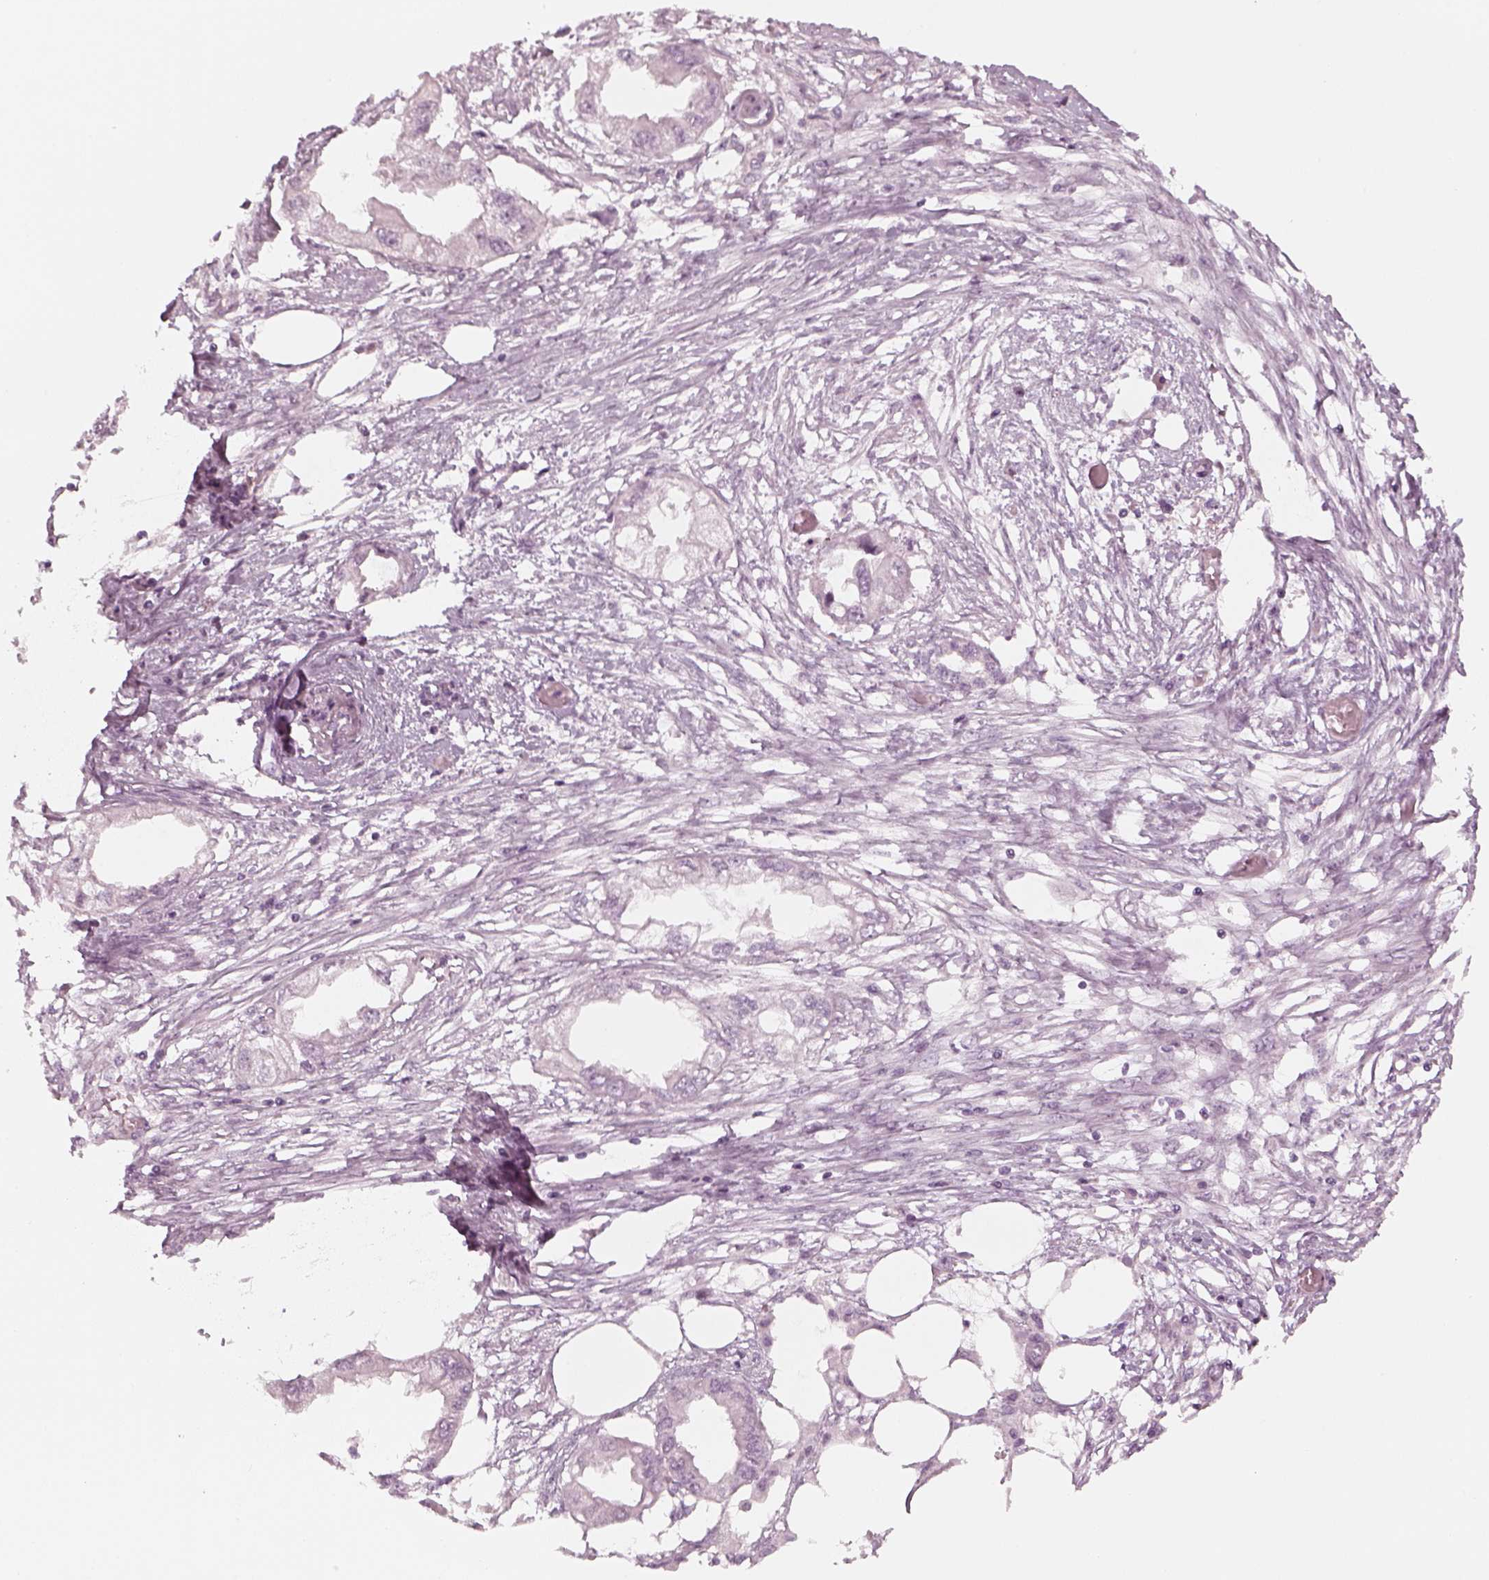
{"staining": {"intensity": "negative", "quantity": "none", "location": "none"}, "tissue": "endometrial cancer", "cell_type": "Tumor cells", "image_type": "cancer", "snomed": [{"axis": "morphology", "description": "Adenocarcinoma, NOS"}, {"axis": "morphology", "description": "Adenocarcinoma, metastatic, NOS"}, {"axis": "topography", "description": "Adipose tissue"}, {"axis": "topography", "description": "Endometrium"}], "caption": "High power microscopy histopathology image of an immunohistochemistry histopathology image of endometrial cancer, revealing no significant positivity in tumor cells. (DAB immunohistochemistry (IHC) with hematoxylin counter stain).", "gene": "PNMT", "patient": {"sex": "female", "age": 67}}